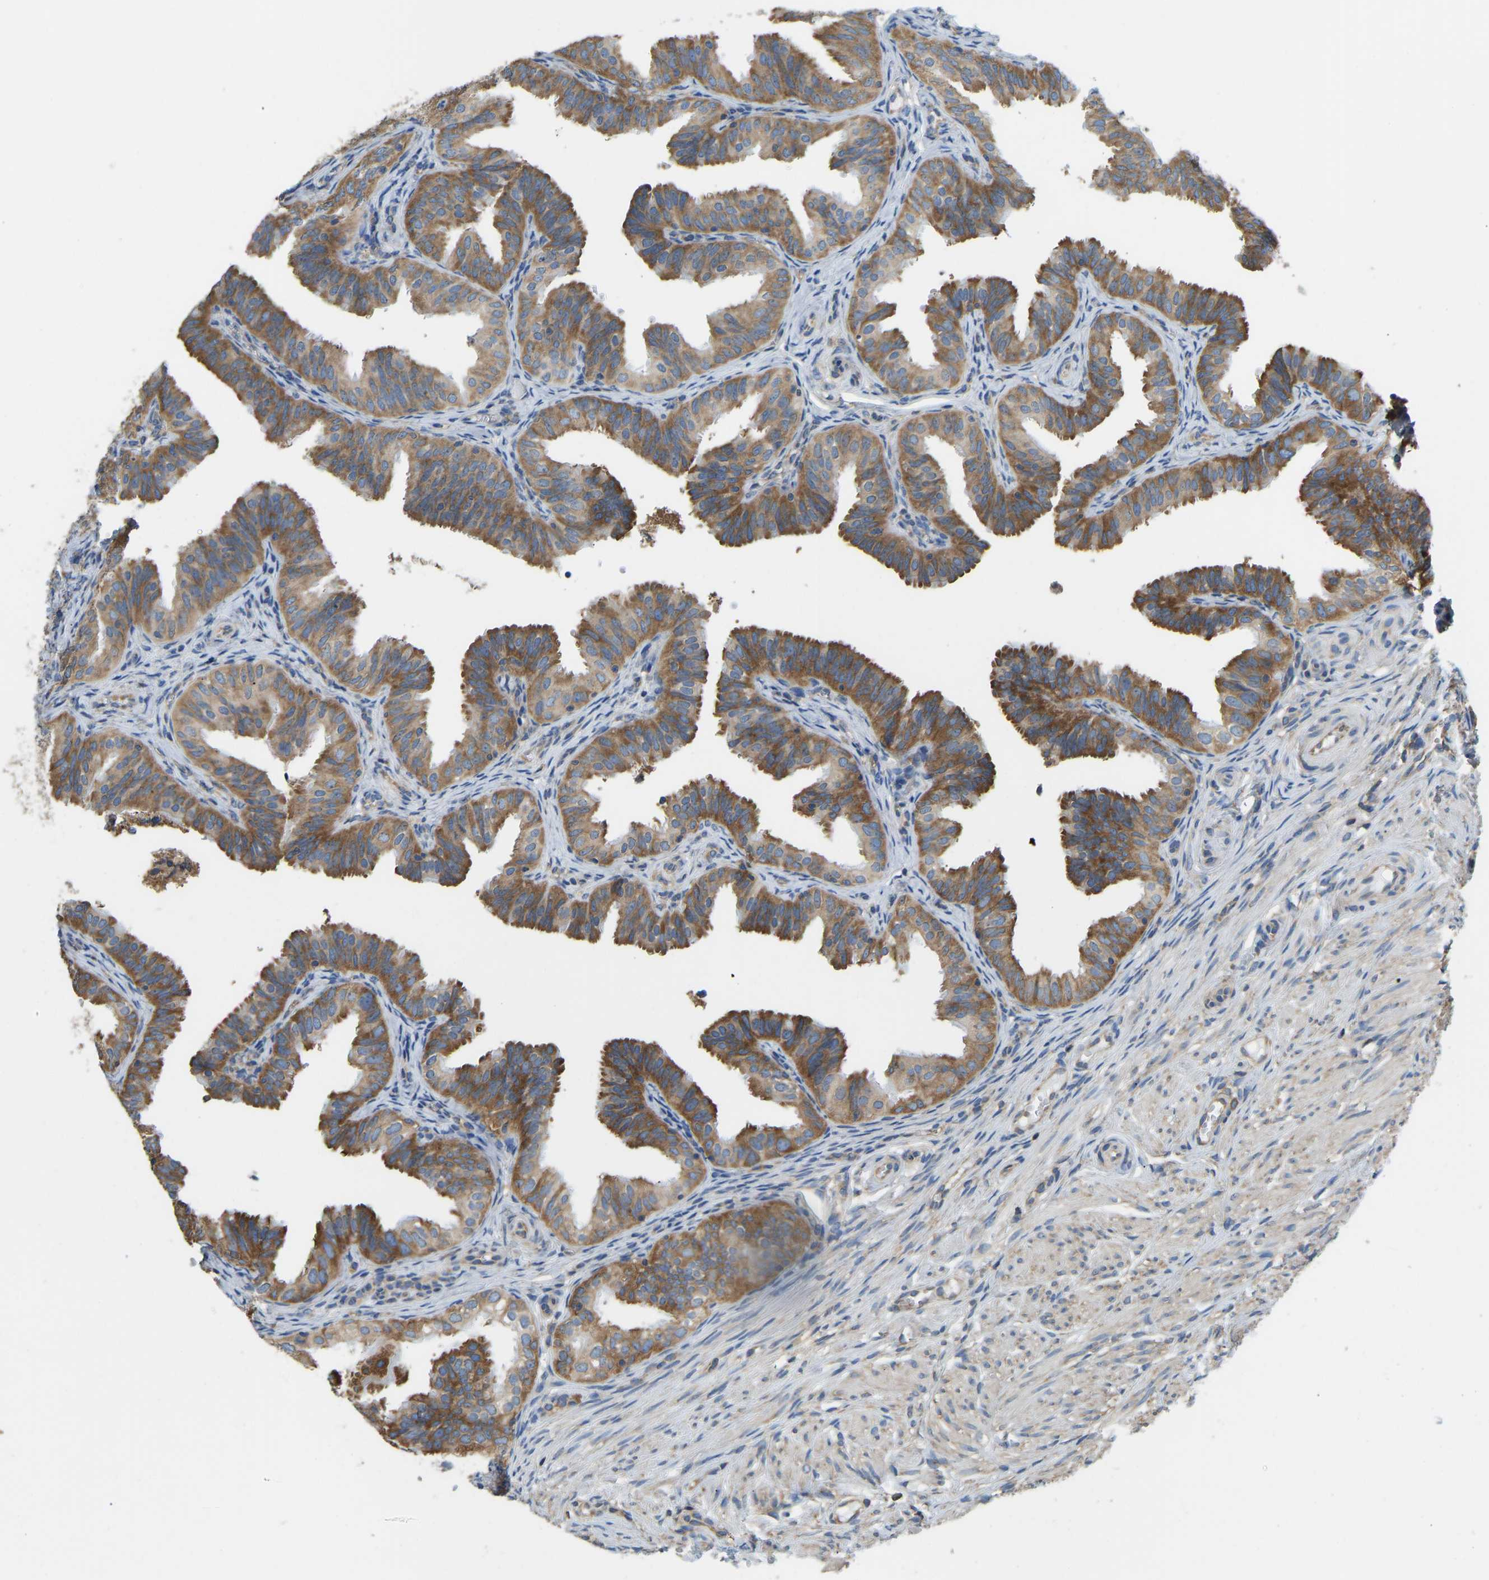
{"staining": {"intensity": "moderate", "quantity": ">75%", "location": "cytoplasmic/membranous"}, "tissue": "fallopian tube", "cell_type": "Glandular cells", "image_type": "normal", "snomed": [{"axis": "morphology", "description": "Normal tissue, NOS"}, {"axis": "topography", "description": "Fallopian tube"}], "caption": "An image of human fallopian tube stained for a protein displays moderate cytoplasmic/membranous brown staining in glandular cells.", "gene": "RPS6KB2", "patient": {"sex": "female", "age": 35}}